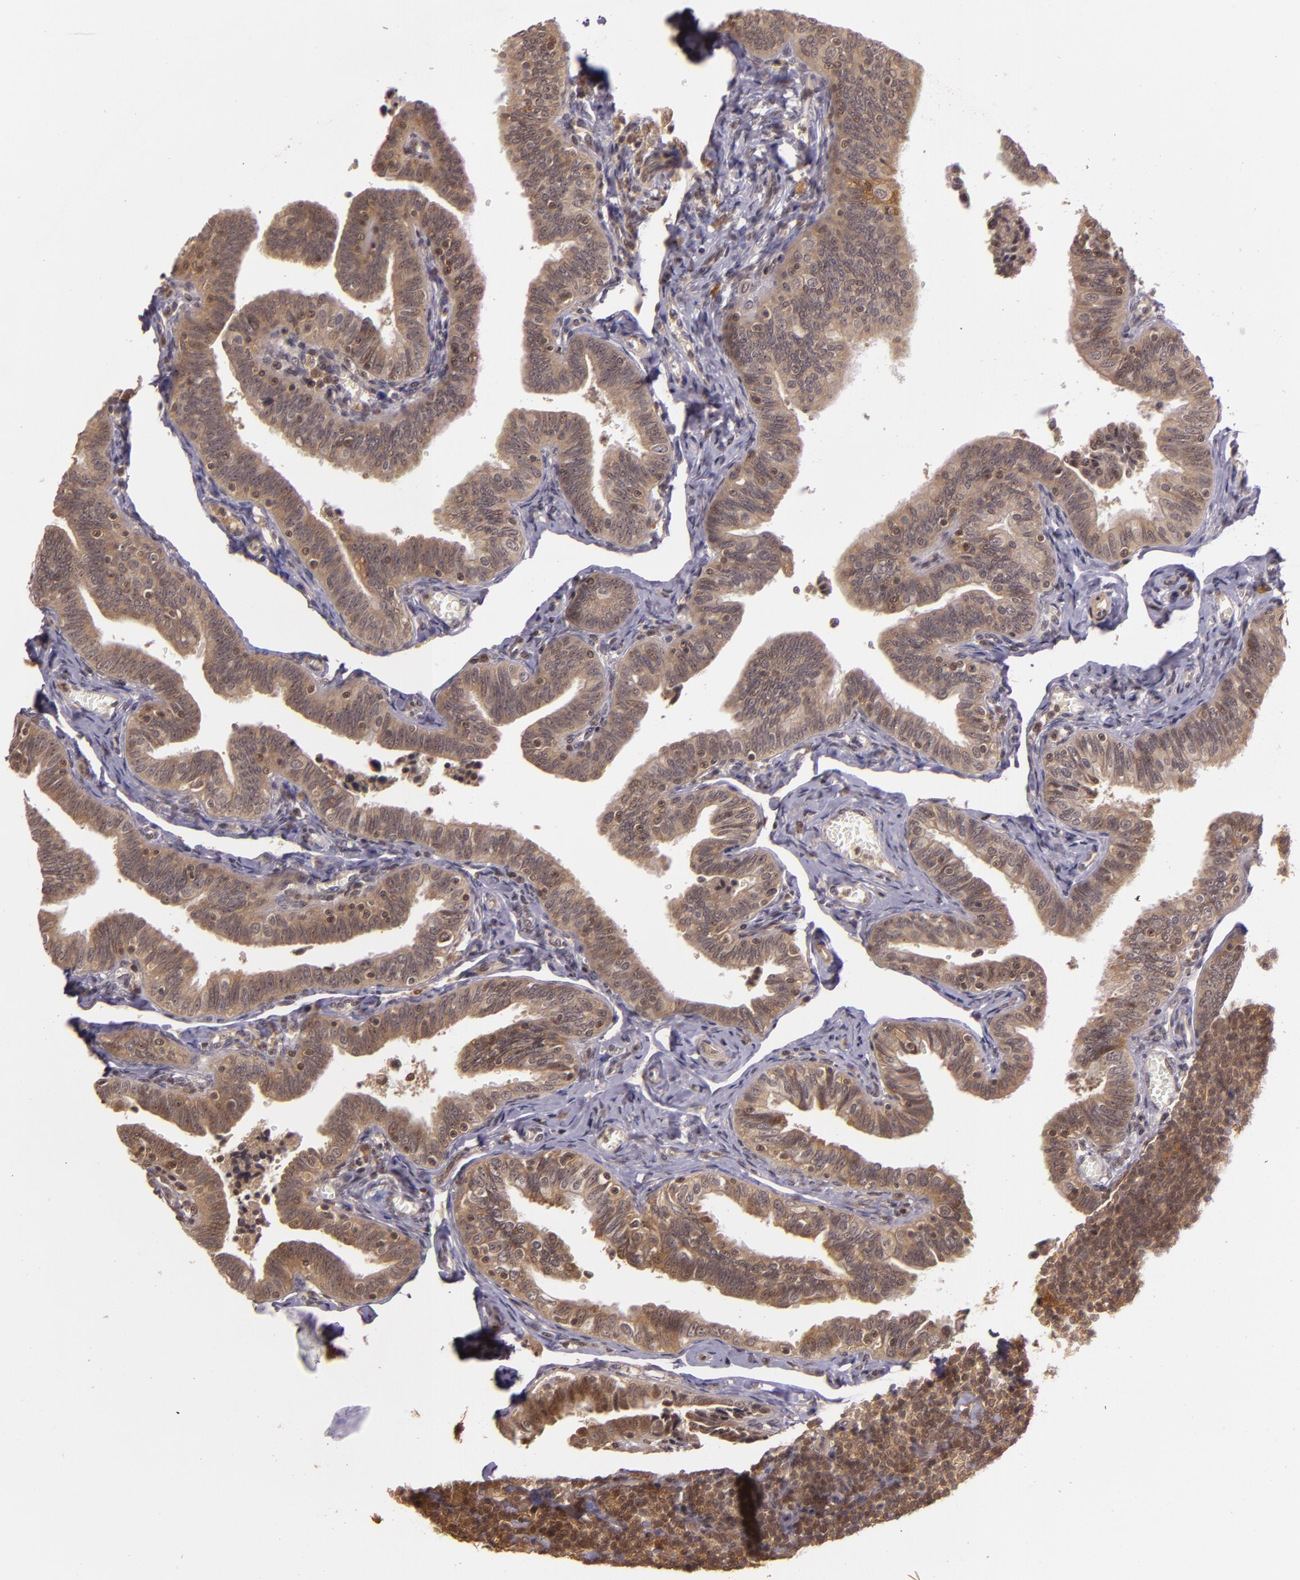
{"staining": {"intensity": "moderate", "quantity": ">75%", "location": "cytoplasmic/membranous"}, "tissue": "fallopian tube", "cell_type": "Glandular cells", "image_type": "normal", "snomed": [{"axis": "morphology", "description": "Normal tissue, NOS"}, {"axis": "topography", "description": "Fallopian tube"}, {"axis": "topography", "description": "Ovary"}], "caption": "Benign fallopian tube demonstrates moderate cytoplasmic/membranous positivity in about >75% of glandular cells (DAB IHC with brightfield microscopy, high magnification)..", "gene": "TXNRD2", "patient": {"sex": "female", "age": 69}}